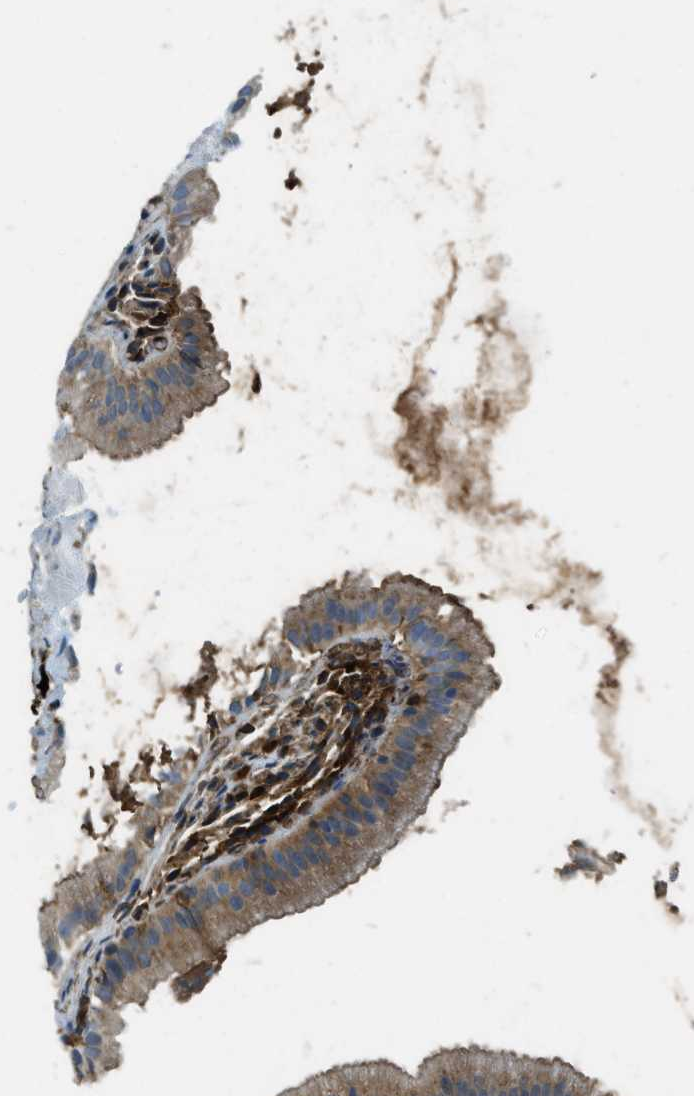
{"staining": {"intensity": "moderate", "quantity": ">75%", "location": "cytoplasmic/membranous"}, "tissue": "gallbladder", "cell_type": "Glandular cells", "image_type": "normal", "snomed": [{"axis": "morphology", "description": "Normal tissue, NOS"}, {"axis": "topography", "description": "Gallbladder"}], "caption": "Protein expression analysis of unremarkable gallbladder demonstrates moderate cytoplasmic/membranous expression in about >75% of glandular cells.", "gene": "TRIM59", "patient": {"sex": "female", "age": 26}}